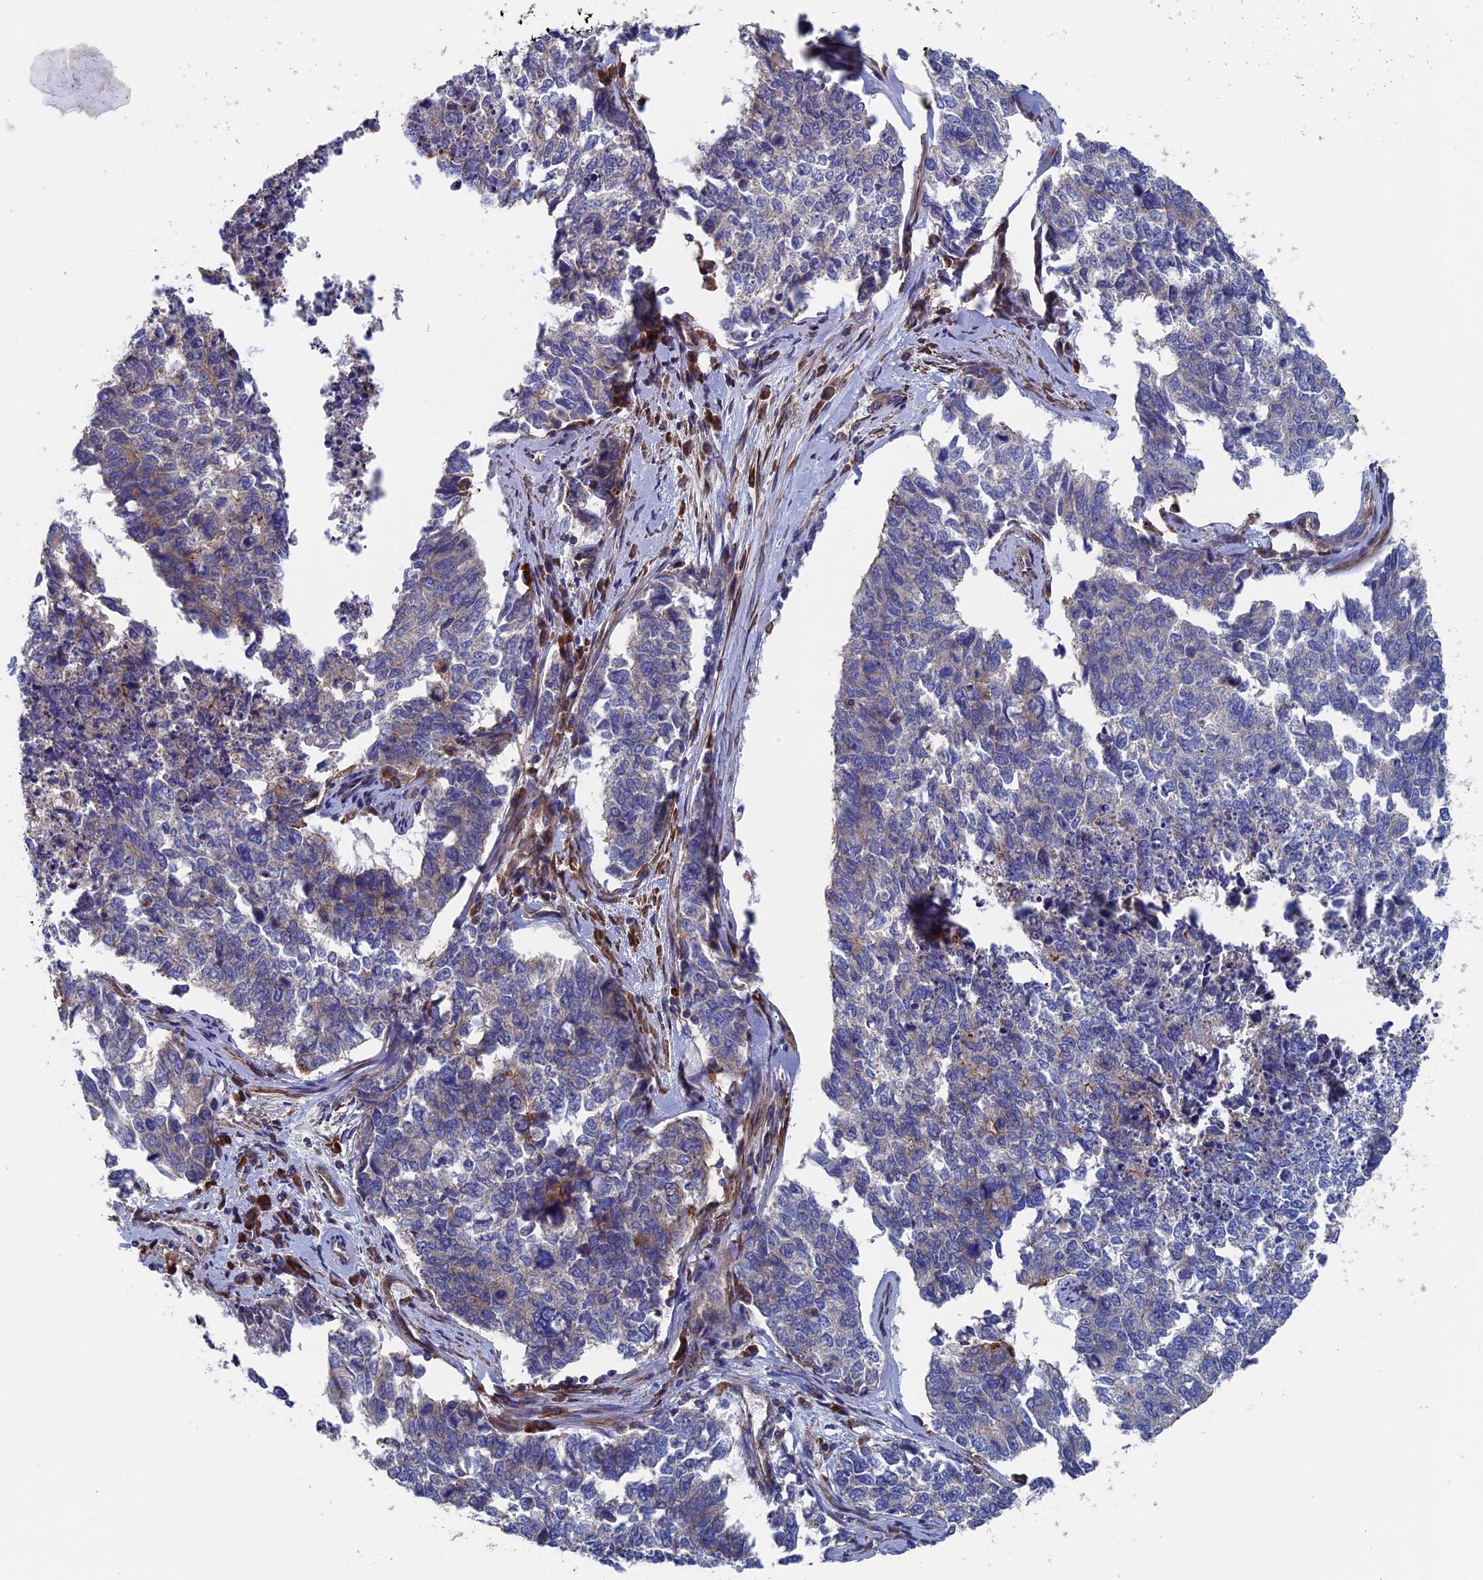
{"staining": {"intensity": "weak", "quantity": "<25%", "location": "cytoplasmic/membranous"}, "tissue": "cervical cancer", "cell_type": "Tumor cells", "image_type": "cancer", "snomed": [{"axis": "morphology", "description": "Squamous cell carcinoma, NOS"}, {"axis": "topography", "description": "Cervix"}], "caption": "The image displays no significant expression in tumor cells of cervical cancer (squamous cell carcinoma).", "gene": "DNAJC3", "patient": {"sex": "female", "age": 63}}